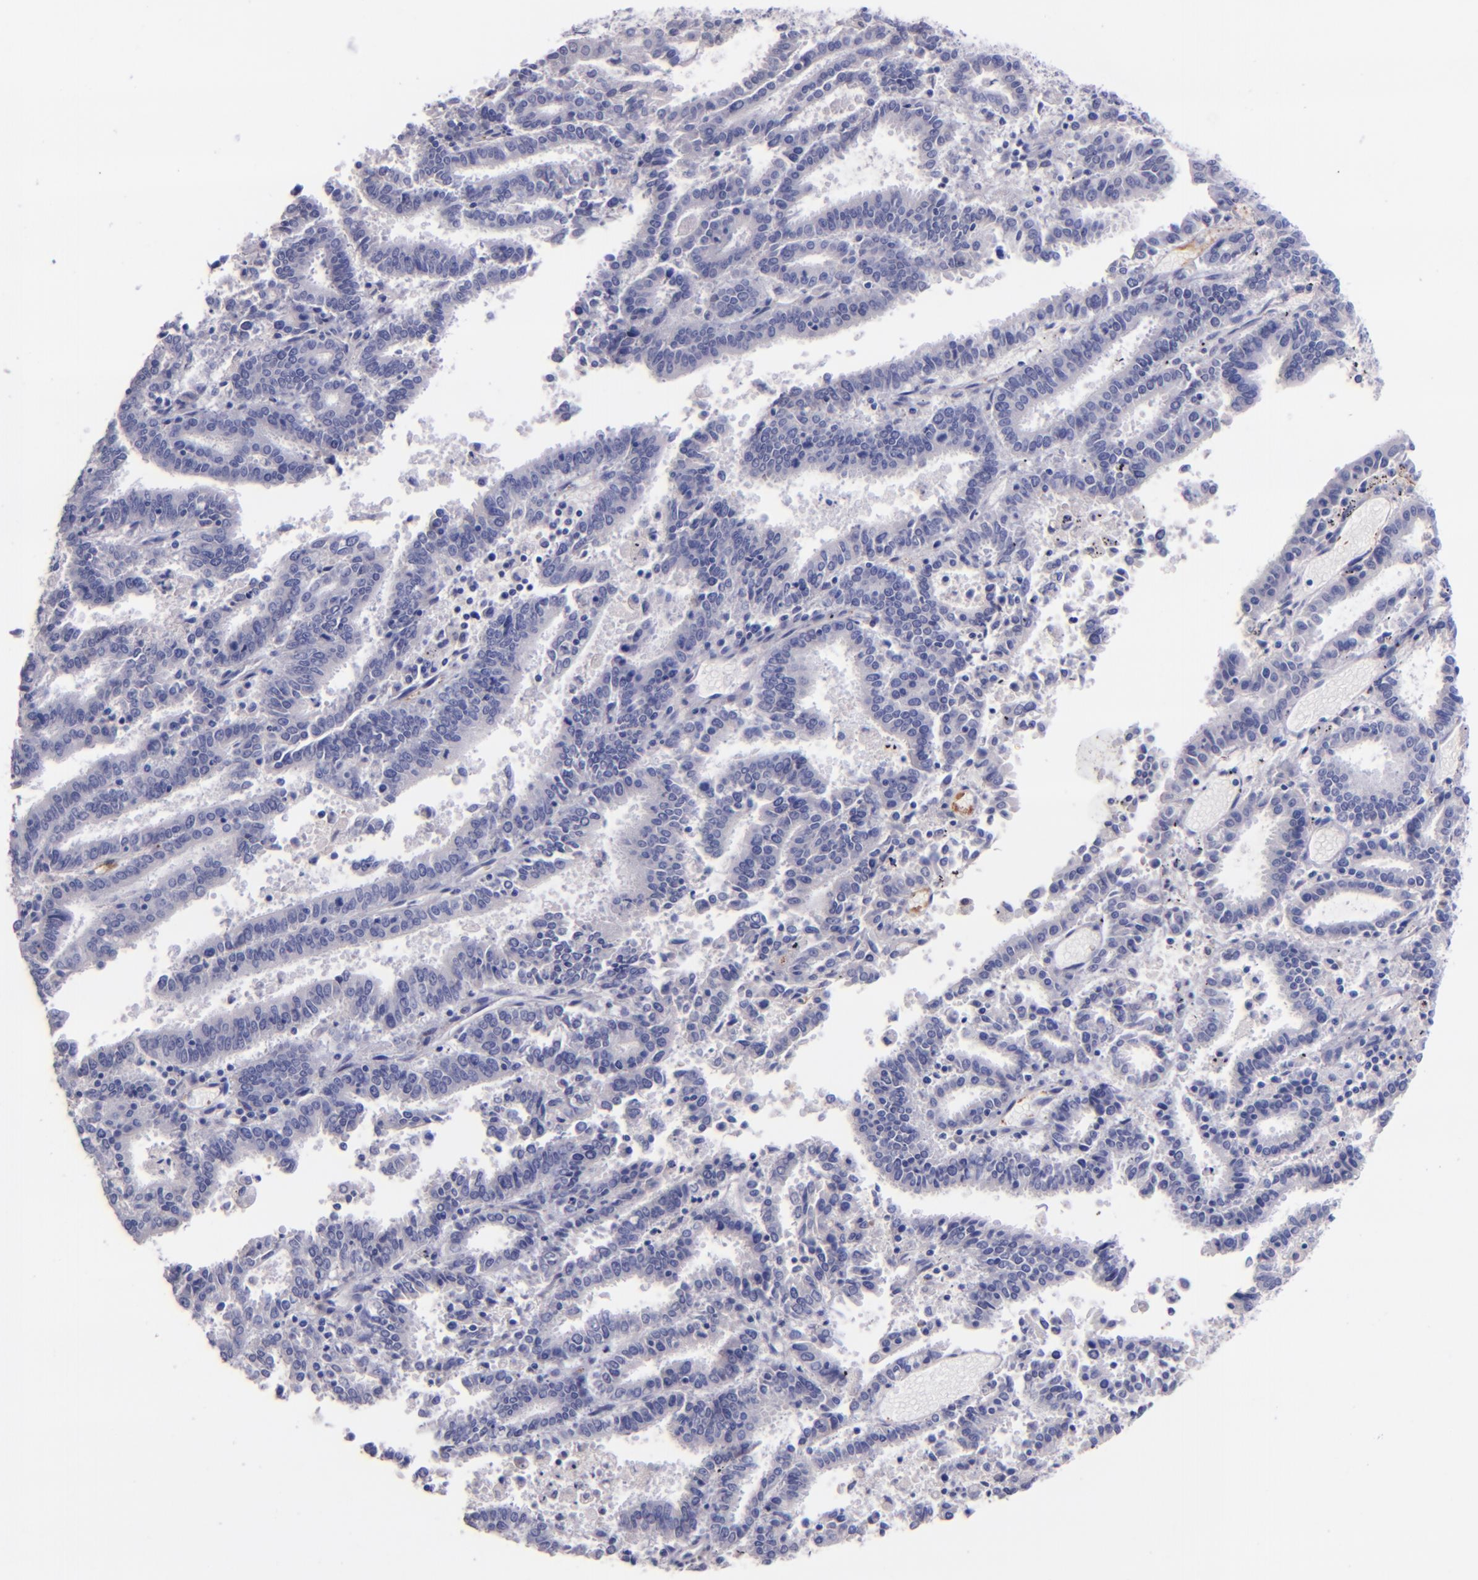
{"staining": {"intensity": "negative", "quantity": "none", "location": "none"}, "tissue": "endometrial cancer", "cell_type": "Tumor cells", "image_type": "cancer", "snomed": [{"axis": "morphology", "description": "Adenocarcinoma, NOS"}, {"axis": "topography", "description": "Uterus"}], "caption": "This is an immunohistochemistry histopathology image of human endometrial cancer. There is no expression in tumor cells.", "gene": "F13A1", "patient": {"sex": "female", "age": 83}}